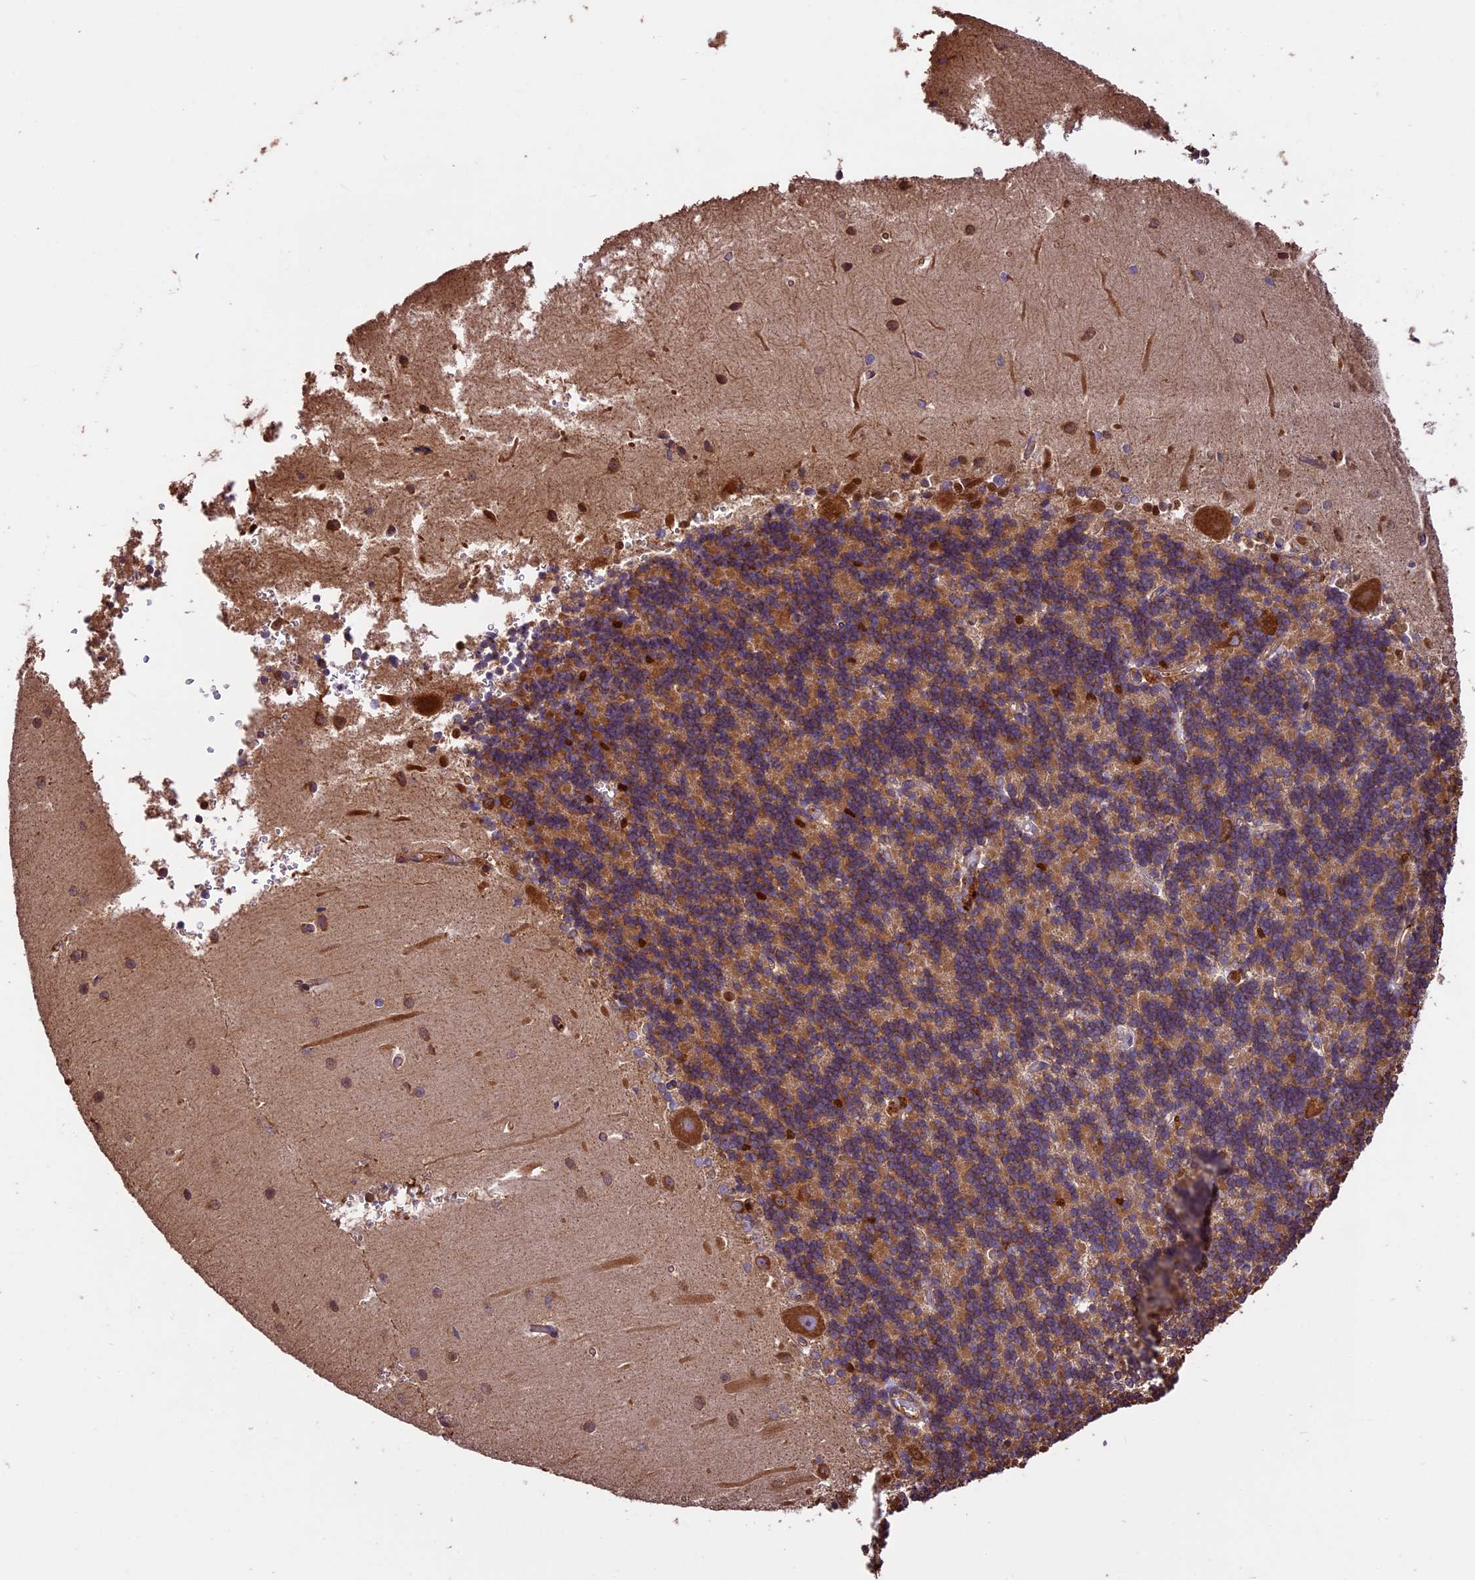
{"staining": {"intensity": "moderate", "quantity": "25%-75%", "location": "cytoplasmic/membranous"}, "tissue": "cerebellum", "cell_type": "Cells in granular layer", "image_type": "normal", "snomed": [{"axis": "morphology", "description": "Normal tissue, NOS"}, {"axis": "topography", "description": "Cerebellum"}], "caption": "Protein staining displays moderate cytoplasmic/membranous expression in approximately 25%-75% of cells in granular layer in unremarkable cerebellum. (DAB IHC, brown staining for protein, blue staining for nuclei).", "gene": "KARS1", "patient": {"sex": "male", "age": 37}}